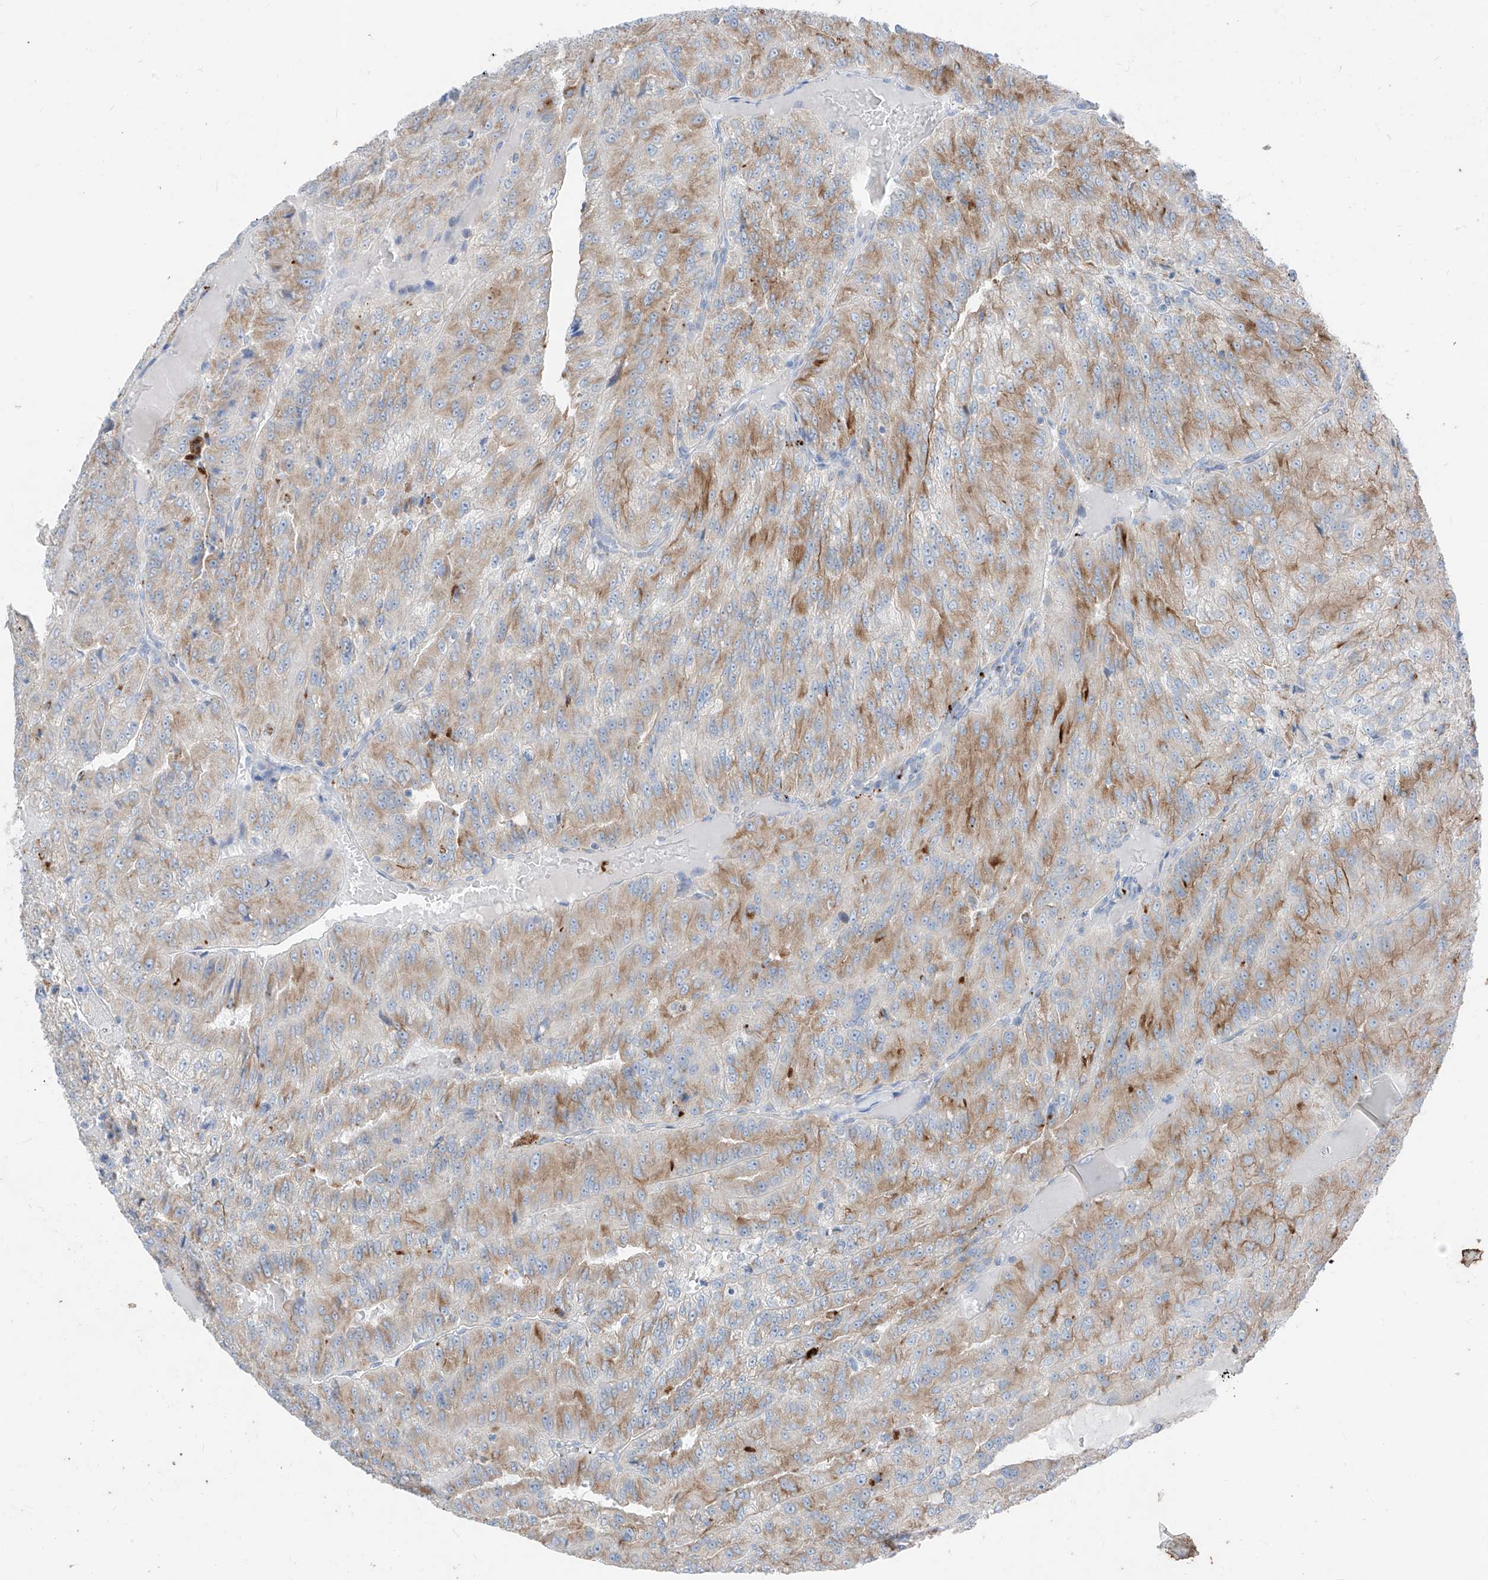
{"staining": {"intensity": "moderate", "quantity": ">75%", "location": "cytoplasmic/membranous"}, "tissue": "renal cancer", "cell_type": "Tumor cells", "image_type": "cancer", "snomed": [{"axis": "morphology", "description": "Adenocarcinoma, NOS"}, {"axis": "topography", "description": "Kidney"}], "caption": "Protein positivity by IHC shows moderate cytoplasmic/membranous expression in approximately >75% of tumor cells in adenocarcinoma (renal).", "gene": "GPR137C", "patient": {"sex": "female", "age": 63}}